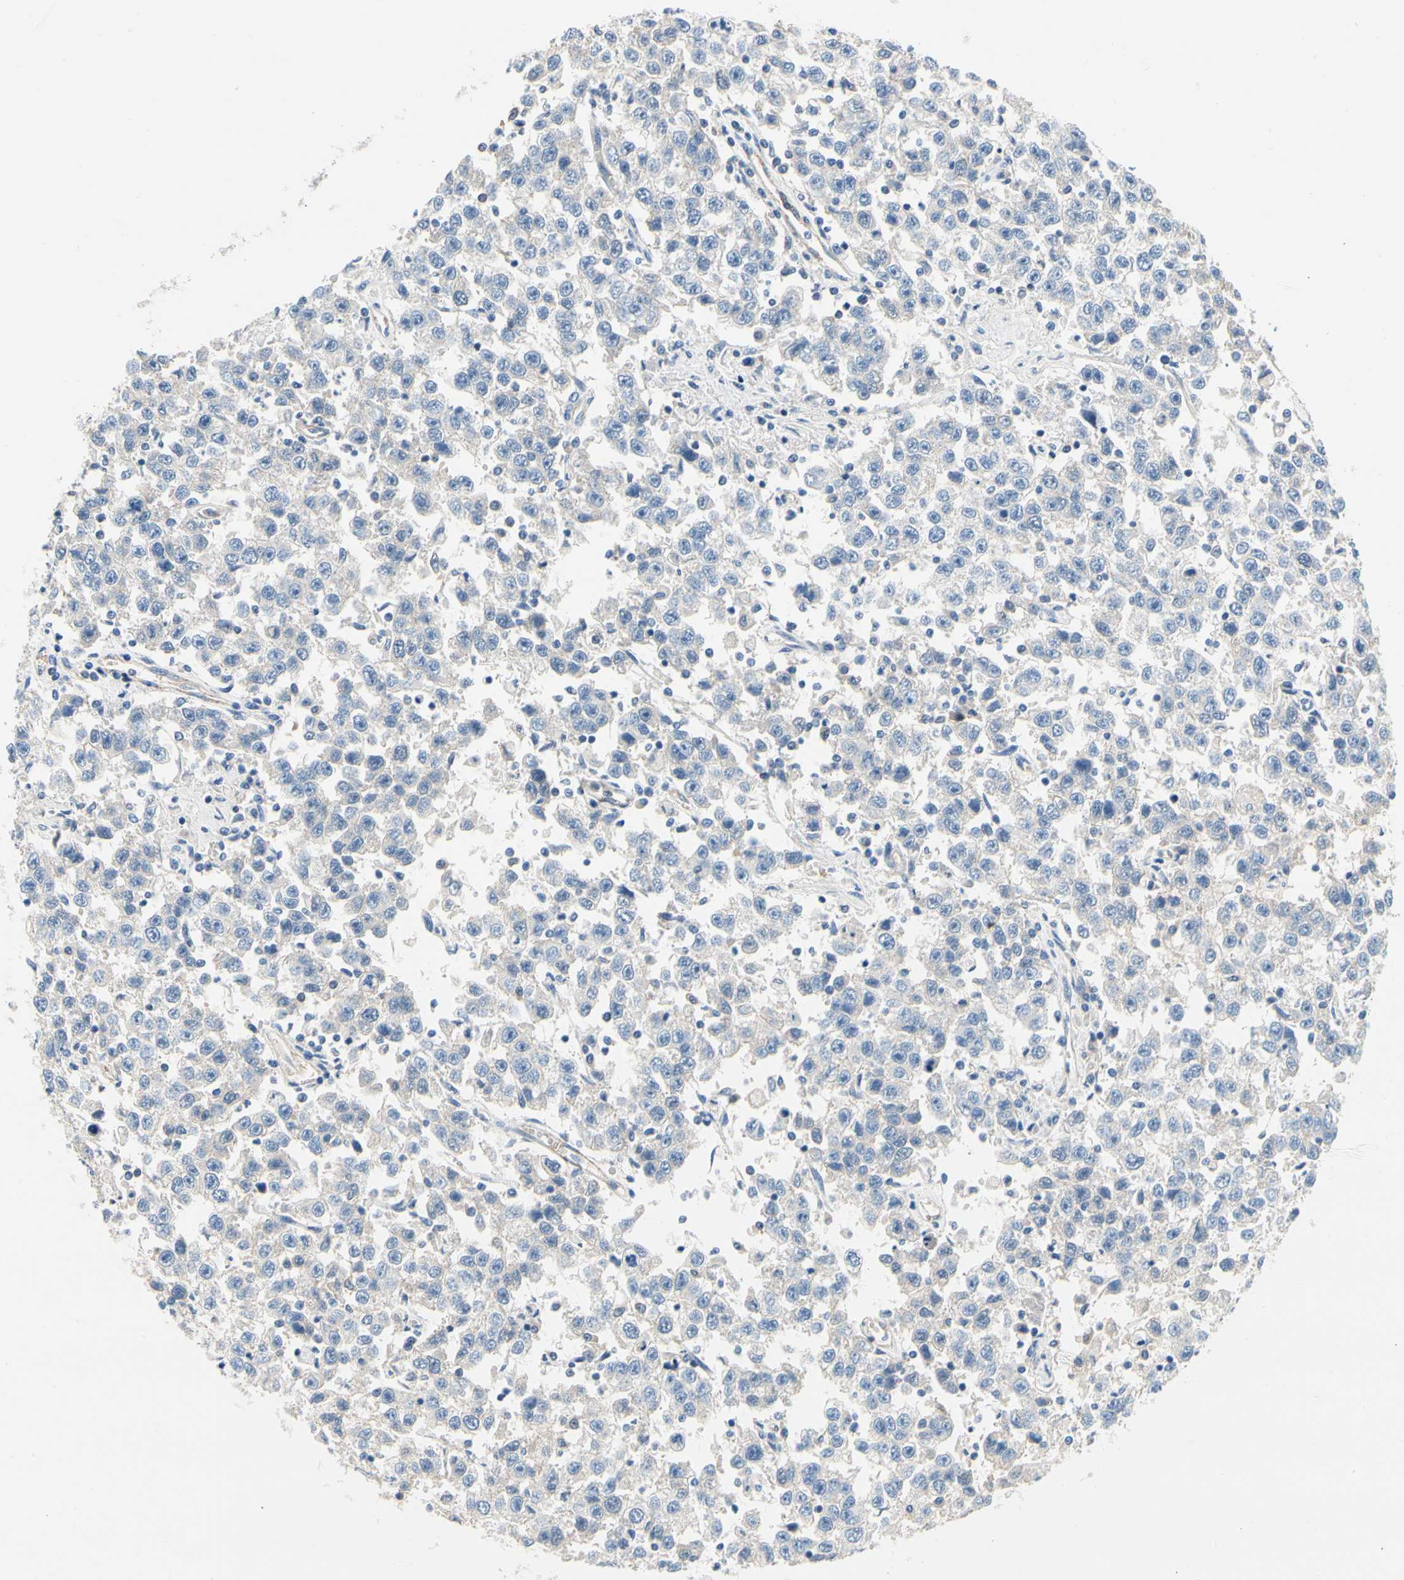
{"staining": {"intensity": "negative", "quantity": "none", "location": "none"}, "tissue": "testis cancer", "cell_type": "Tumor cells", "image_type": "cancer", "snomed": [{"axis": "morphology", "description": "Seminoma, NOS"}, {"axis": "topography", "description": "Testis"}], "caption": "Human seminoma (testis) stained for a protein using immunohistochemistry reveals no expression in tumor cells.", "gene": "CA14", "patient": {"sex": "male", "age": 41}}